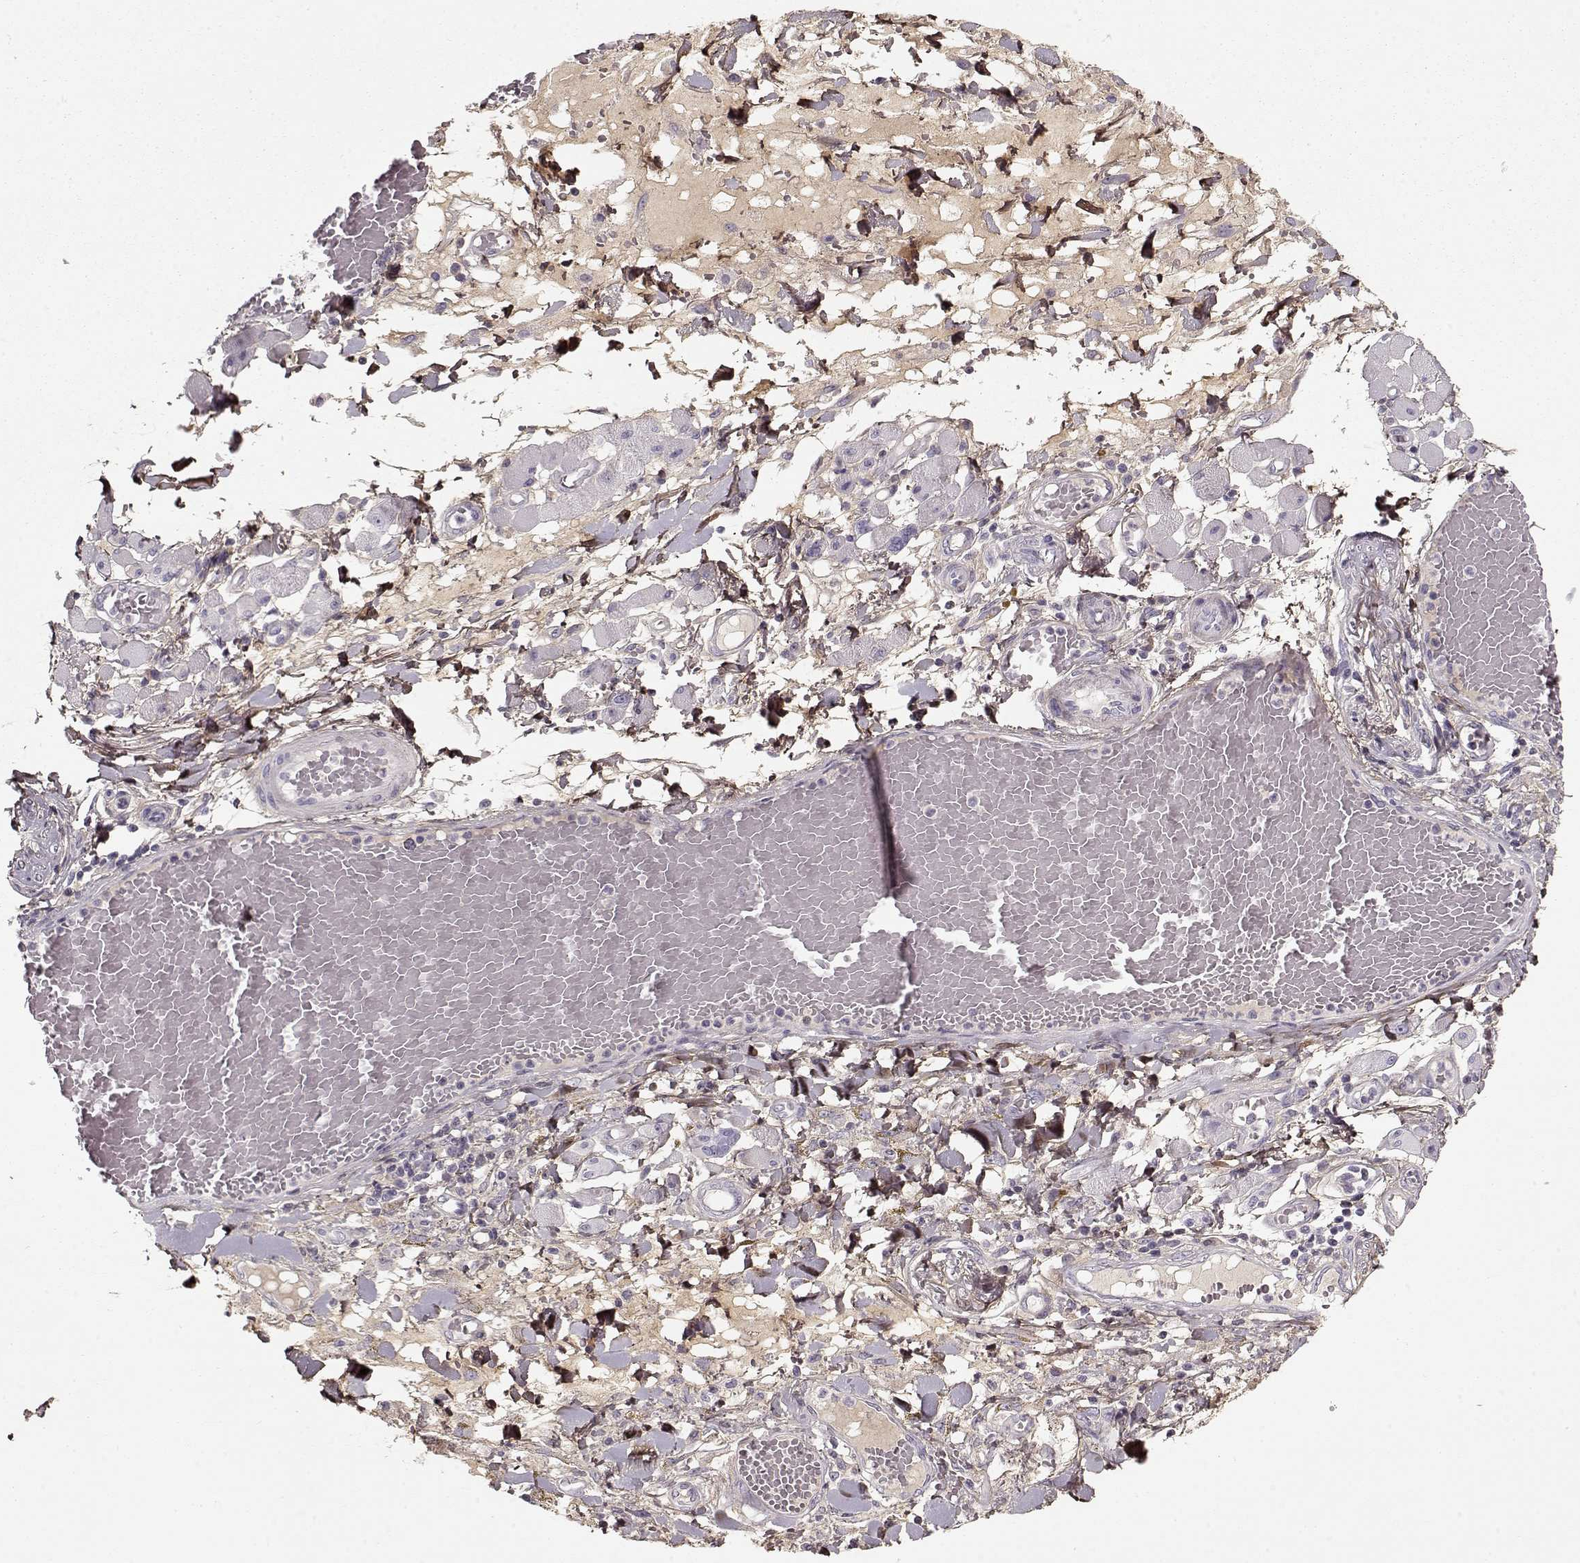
{"staining": {"intensity": "negative", "quantity": "none", "location": "none"}, "tissue": "melanoma", "cell_type": "Tumor cells", "image_type": "cancer", "snomed": [{"axis": "morphology", "description": "Malignant melanoma, NOS"}, {"axis": "topography", "description": "Skin"}], "caption": "Immunohistochemistry image of neoplastic tissue: malignant melanoma stained with DAB reveals no significant protein staining in tumor cells.", "gene": "LUM", "patient": {"sex": "female", "age": 91}}